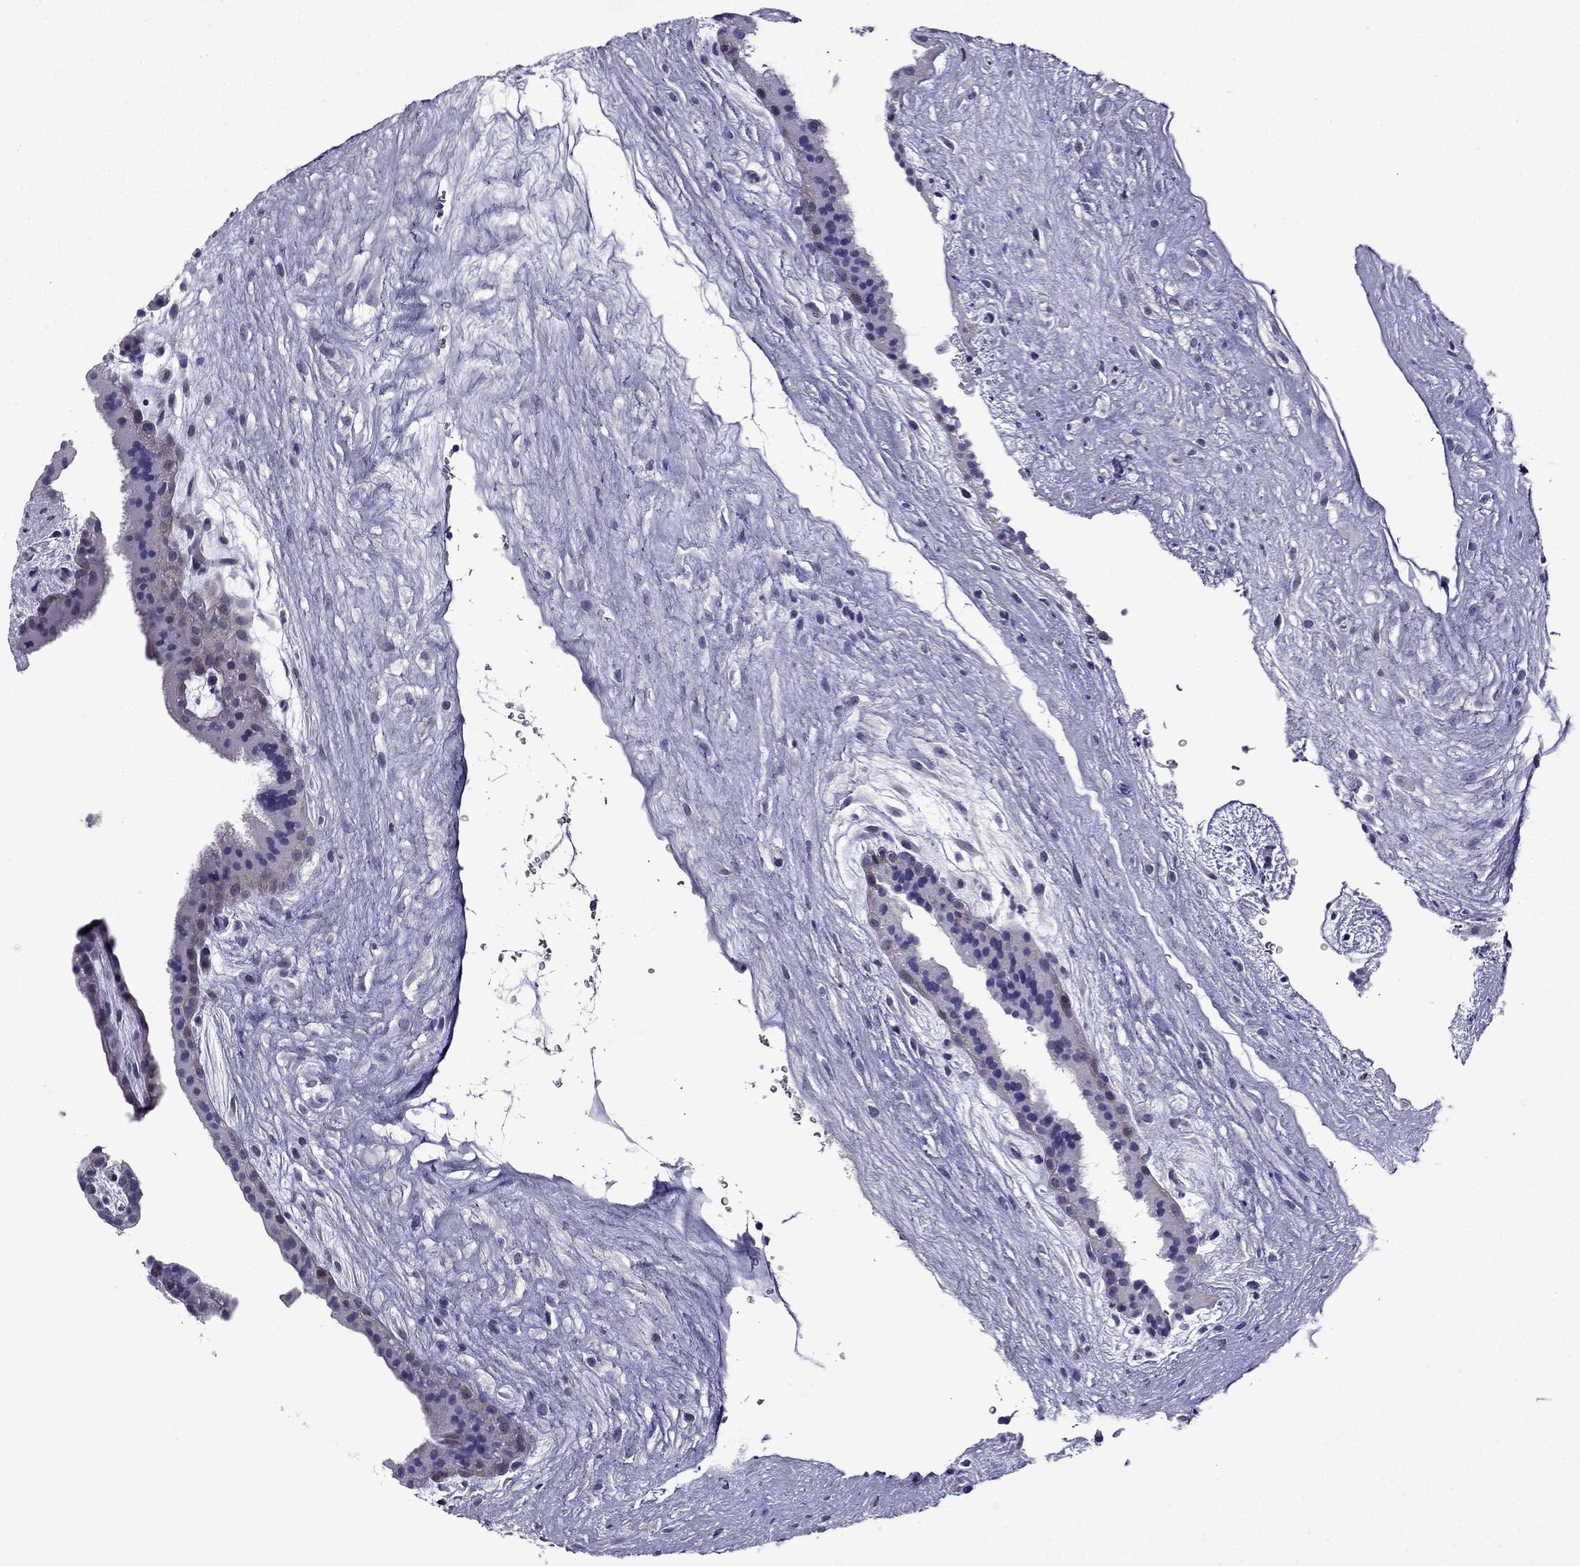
{"staining": {"intensity": "negative", "quantity": "none", "location": "none"}, "tissue": "placenta", "cell_type": "Decidual cells", "image_type": "normal", "snomed": [{"axis": "morphology", "description": "Normal tissue, NOS"}, {"axis": "topography", "description": "Placenta"}], "caption": "IHC of unremarkable human placenta exhibits no expression in decidual cells. (DAB (3,3'-diaminobenzidine) immunohistochemistry (IHC) with hematoxylin counter stain).", "gene": "POM121L12", "patient": {"sex": "female", "age": 19}}